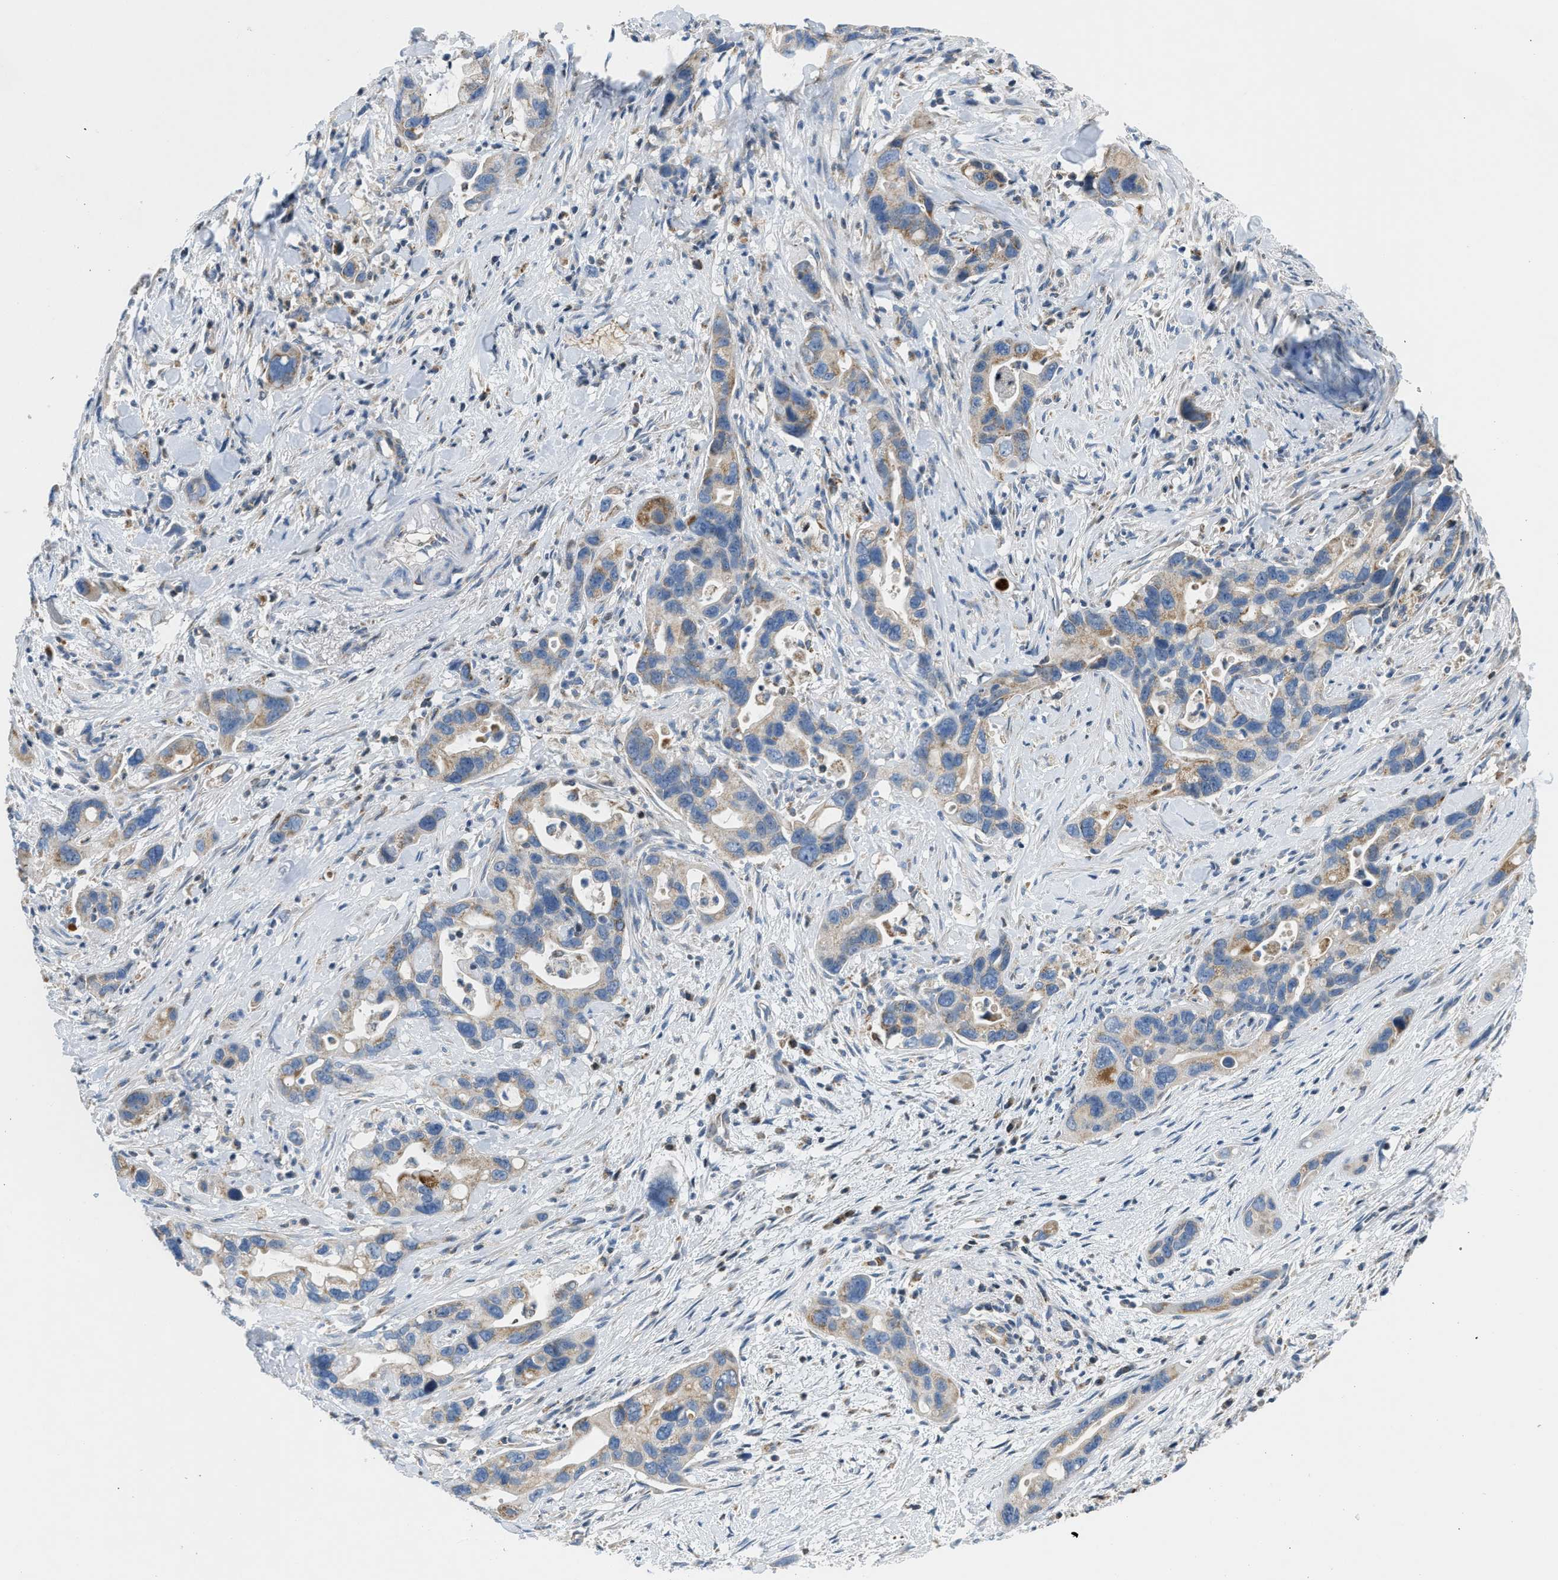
{"staining": {"intensity": "moderate", "quantity": "25%-75%", "location": "cytoplasmic/membranous"}, "tissue": "pancreatic cancer", "cell_type": "Tumor cells", "image_type": "cancer", "snomed": [{"axis": "morphology", "description": "Adenocarcinoma, NOS"}, {"axis": "topography", "description": "Pancreas"}], "caption": "About 25%-75% of tumor cells in pancreatic adenocarcinoma display moderate cytoplasmic/membranous protein expression as visualized by brown immunohistochemical staining.", "gene": "ACADVL", "patient": {"sex": "female", "age": 70}}